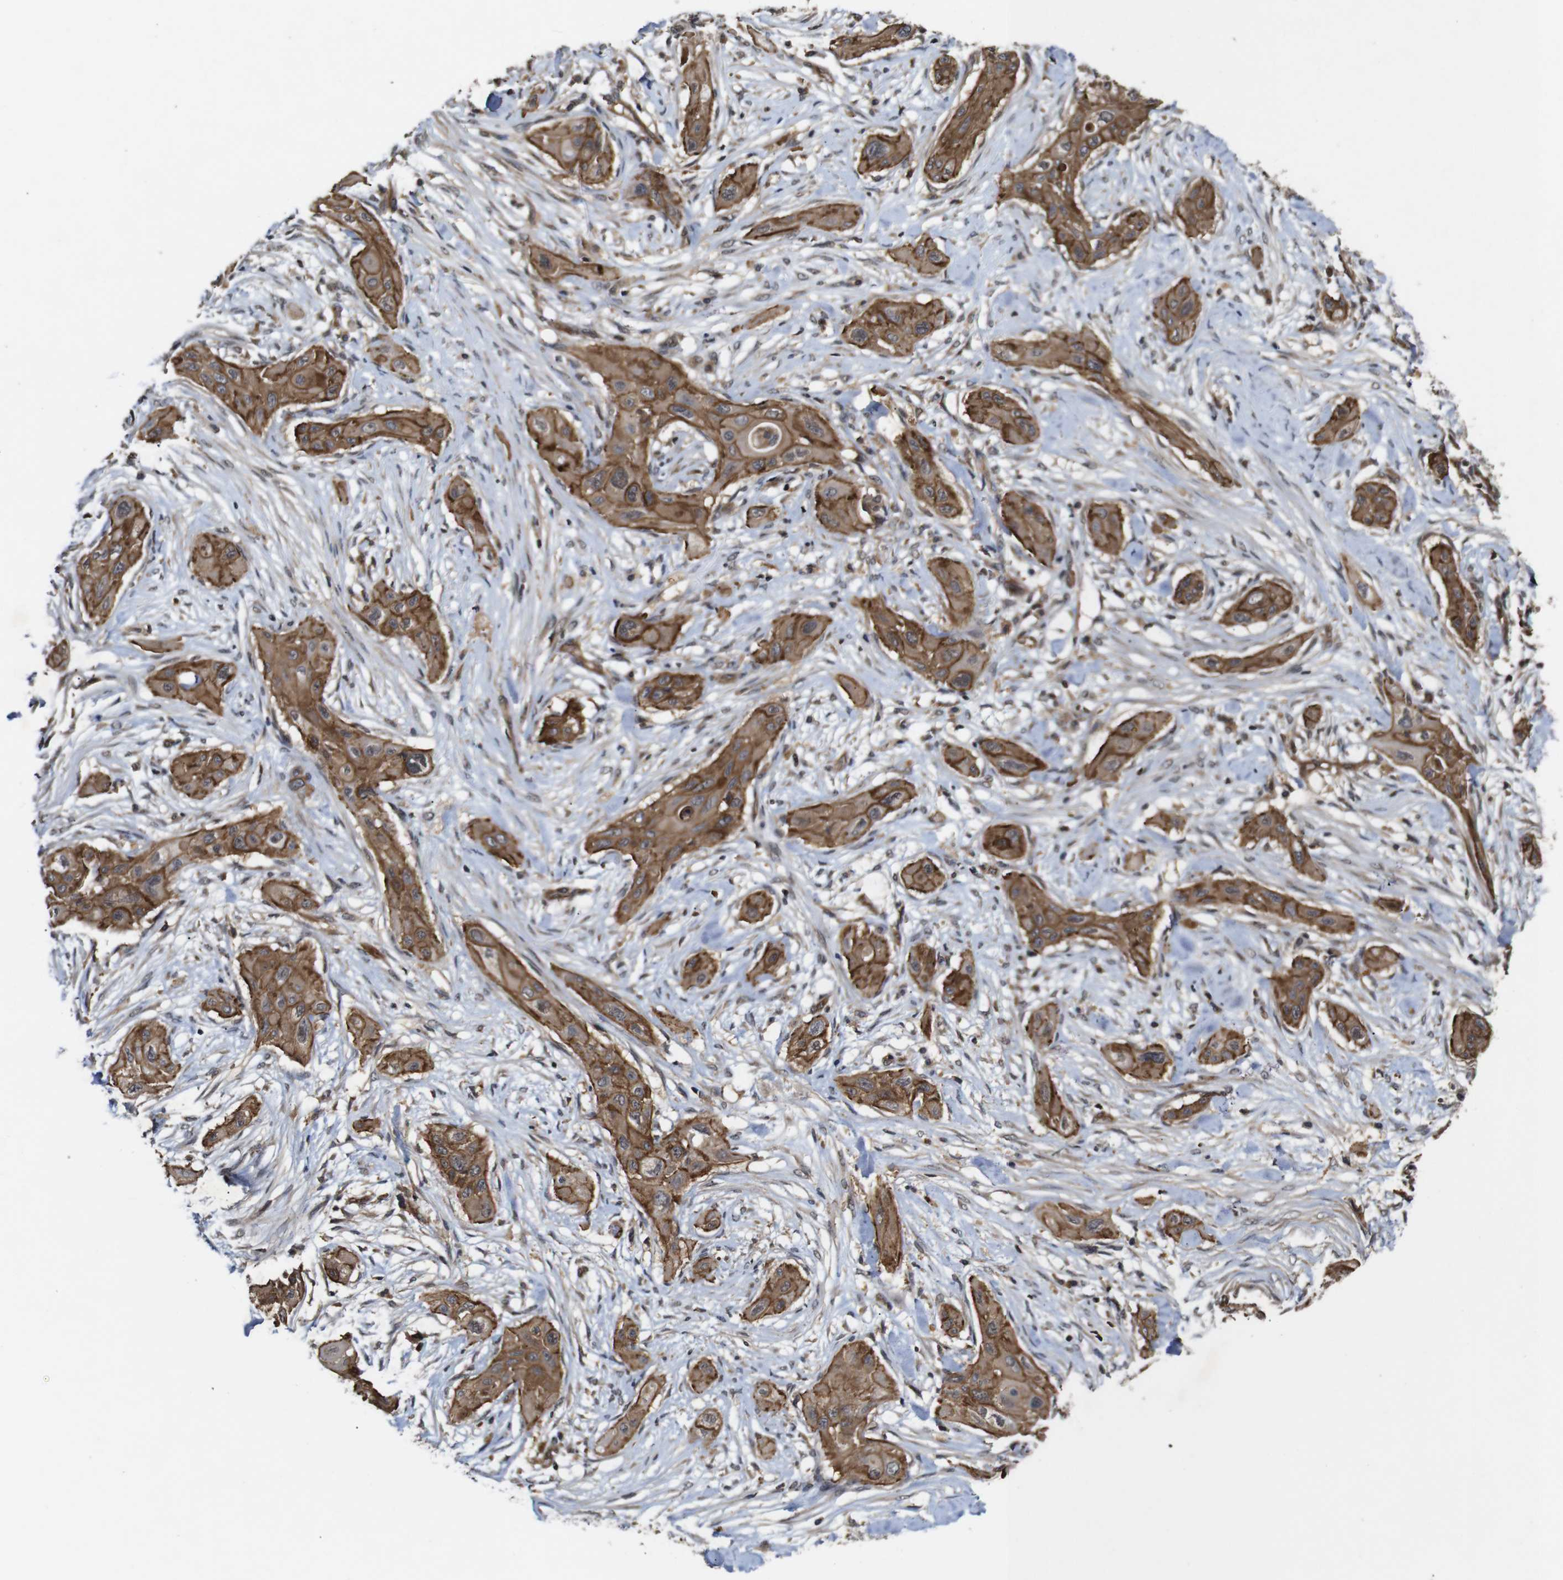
{"staining": {"intensity": "moderate", "quantity": ">75%", "location": "cytoplasmic/membranous"}, "tissue": "lung cancer", "cell_type": "Tumor cells", "image_type": "cancer", "snomed": [{"axis": "morphology", "description": "Squamous cell carcinoma, NOS"}, {"axis": "topography", "description": "Lung"}], "caption": "Lung squamous cell carcinoma tissue exhibits moderate cytoplasmic/membranous staining in approximately >75% of tumor cells", "gene": "NANOS1", "patient": {"sex": "female", "age": 47}}